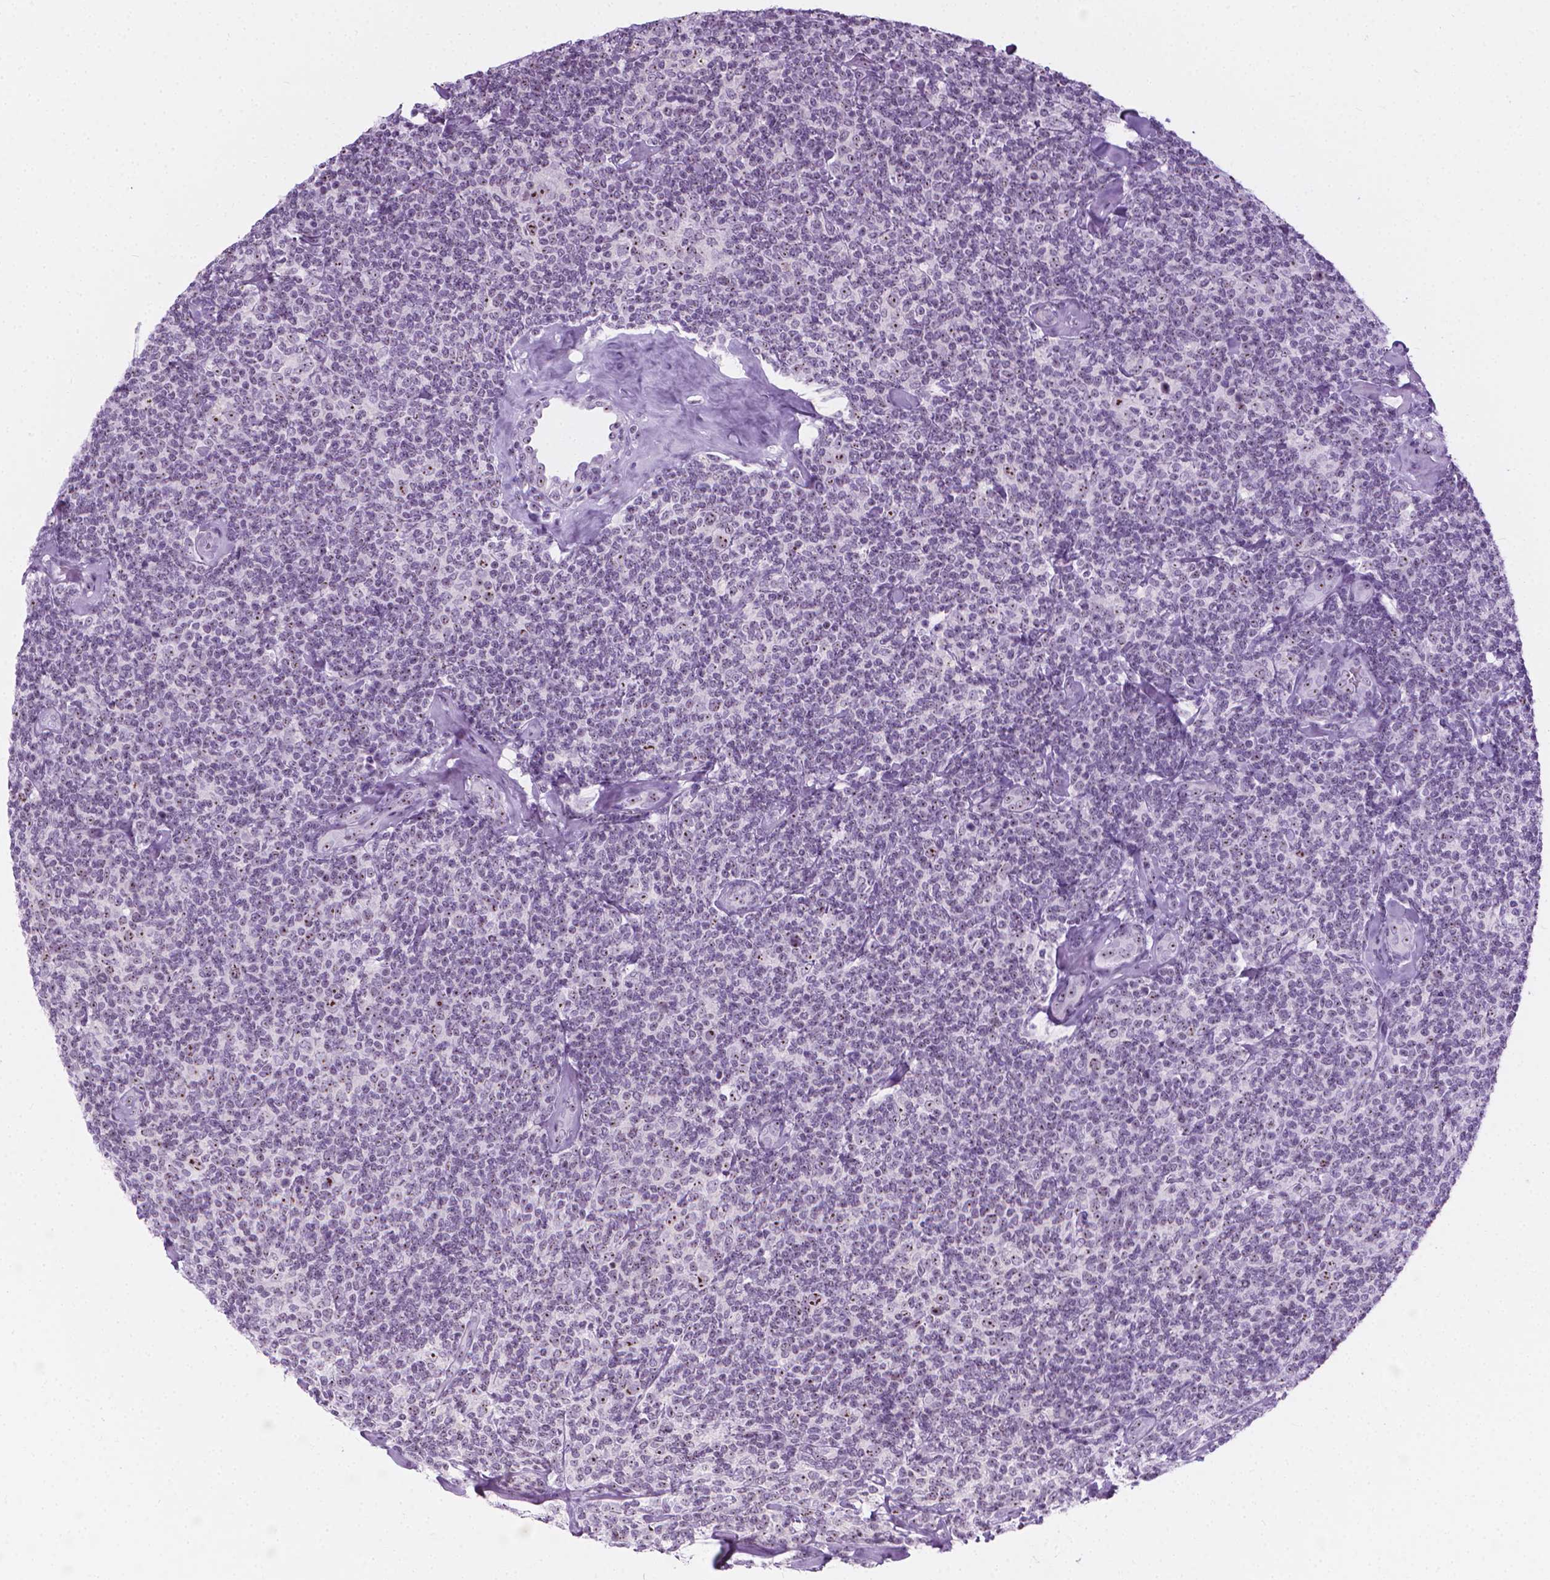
{"staining": {"intensity": "weak", "quantity": "25%-75%", "location": "nuclear"}, "tissue": "lymphoma", "cell_type": "Tumor cells", "image_type": "cancer", "snomed": [{"axis": "morphology", "description": "Malignant lymphoma, non-Hodgkin's type, Low grade"}, {"axis": "topography", "description": "Lymph node"}], "caption": "Protein expression analysis of low-grade malignant lymphoma, non-Hodgkin's type demonstrates weak nuclear expression in about 25%-75% of tumor cells. (brown staining indicates protein expression, while blue staining denotes nuclei).", "gene": "NOL7", "patient": {"sex": "female", "age": 56}}